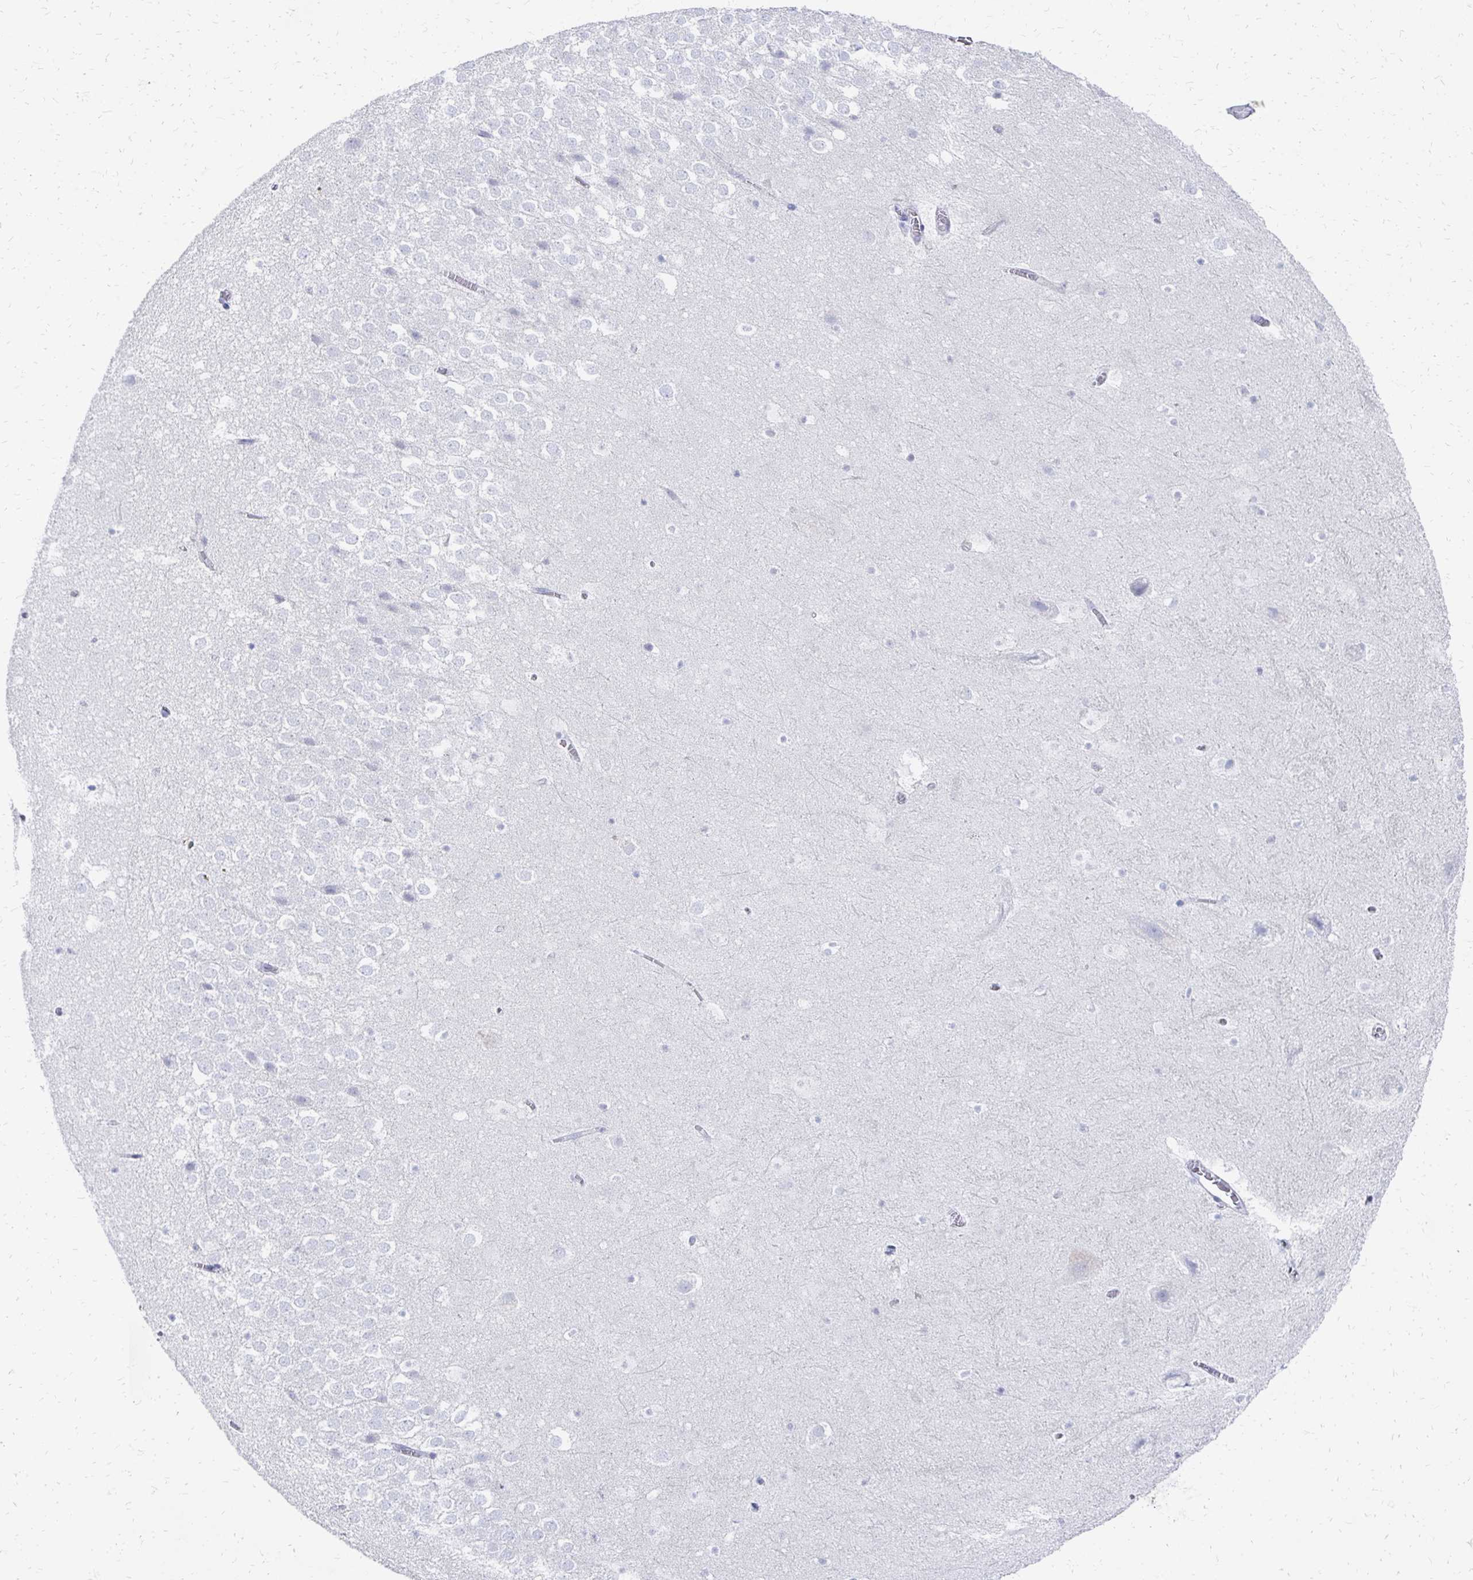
{"staining": {"intensity": "negative", "quantity": "none", "location": "none"}, "tissue": "hippocampus", "cell_type": "Glial cells", "image_type": "normal", "snomed": [{"axis": "morphology", "description": "Normal tissue, NOS"}, {"axis": "topography", "description": "Hippocampus"}], "caption": "This is an immunohistochemistry (IHC) photomicrograph of normal hippocampus. There is no staining in glial cells.", "gene": "SYCP3", "patient": {"sex": "female", "age": 42}}